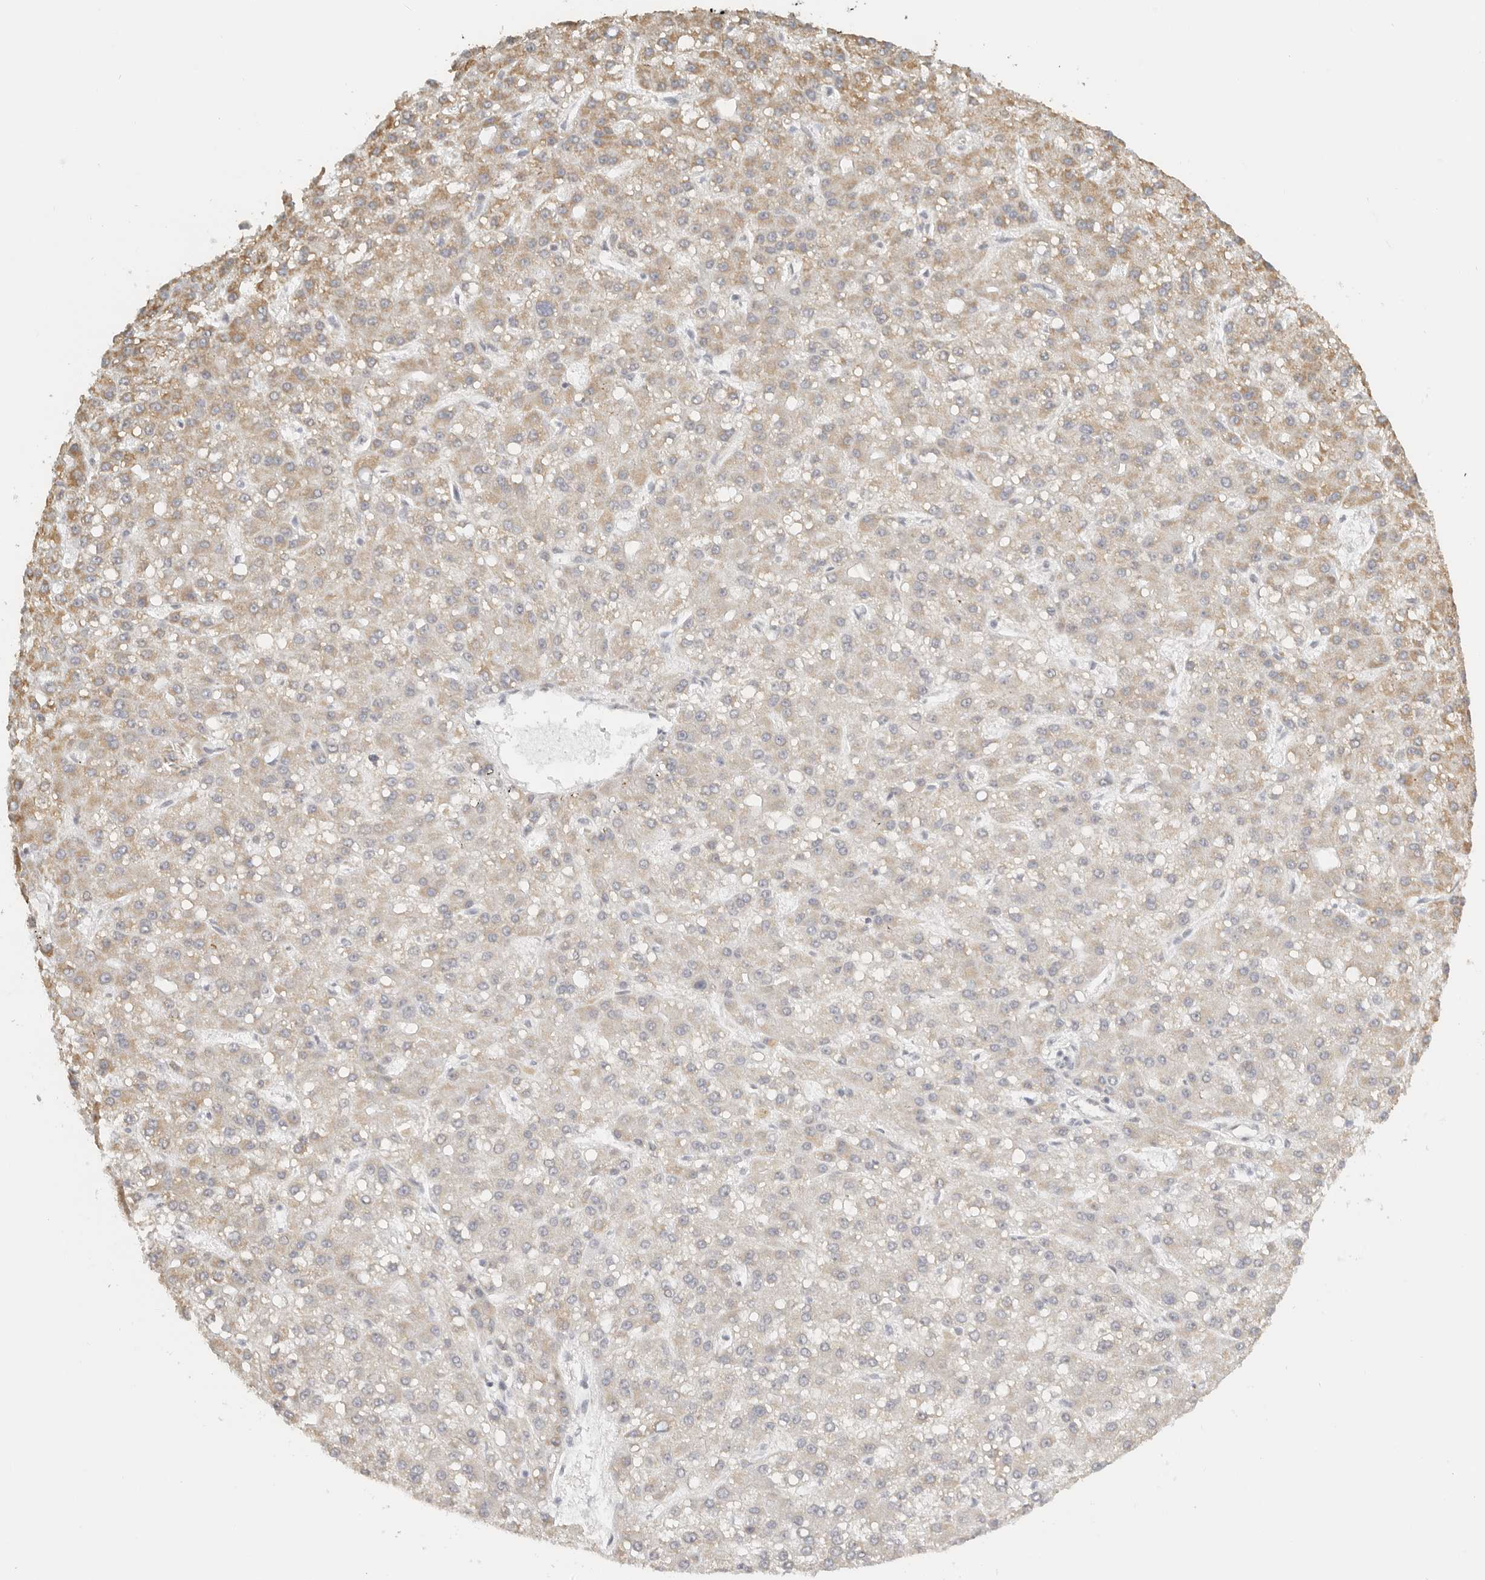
{"staining": {"intensity": "moderate", "quantity": "25%-75%", "location": "cytoplasmic/membranous"}, "tissue": "liver cancer", "cell_type": "Tumor cells", "image_type": "cancer", "snomed": [{"axis": "morphology", "description": "Carcinoma, Hepatocellular, NOS"}, {"axis": "topography", "description": "Liver"}], "caption": "Immunohistochemical staining of liver cancer (hepatocellular carcinoma) shows medium levels of moderate cytoplasmic/membranous protein expression in about 25%-75% of tumor cells. Ihc stains the protein in brown and the nuclei are stained blue.", "gene": "KDF1", "patient": {"sex": "male", "age": 67}}